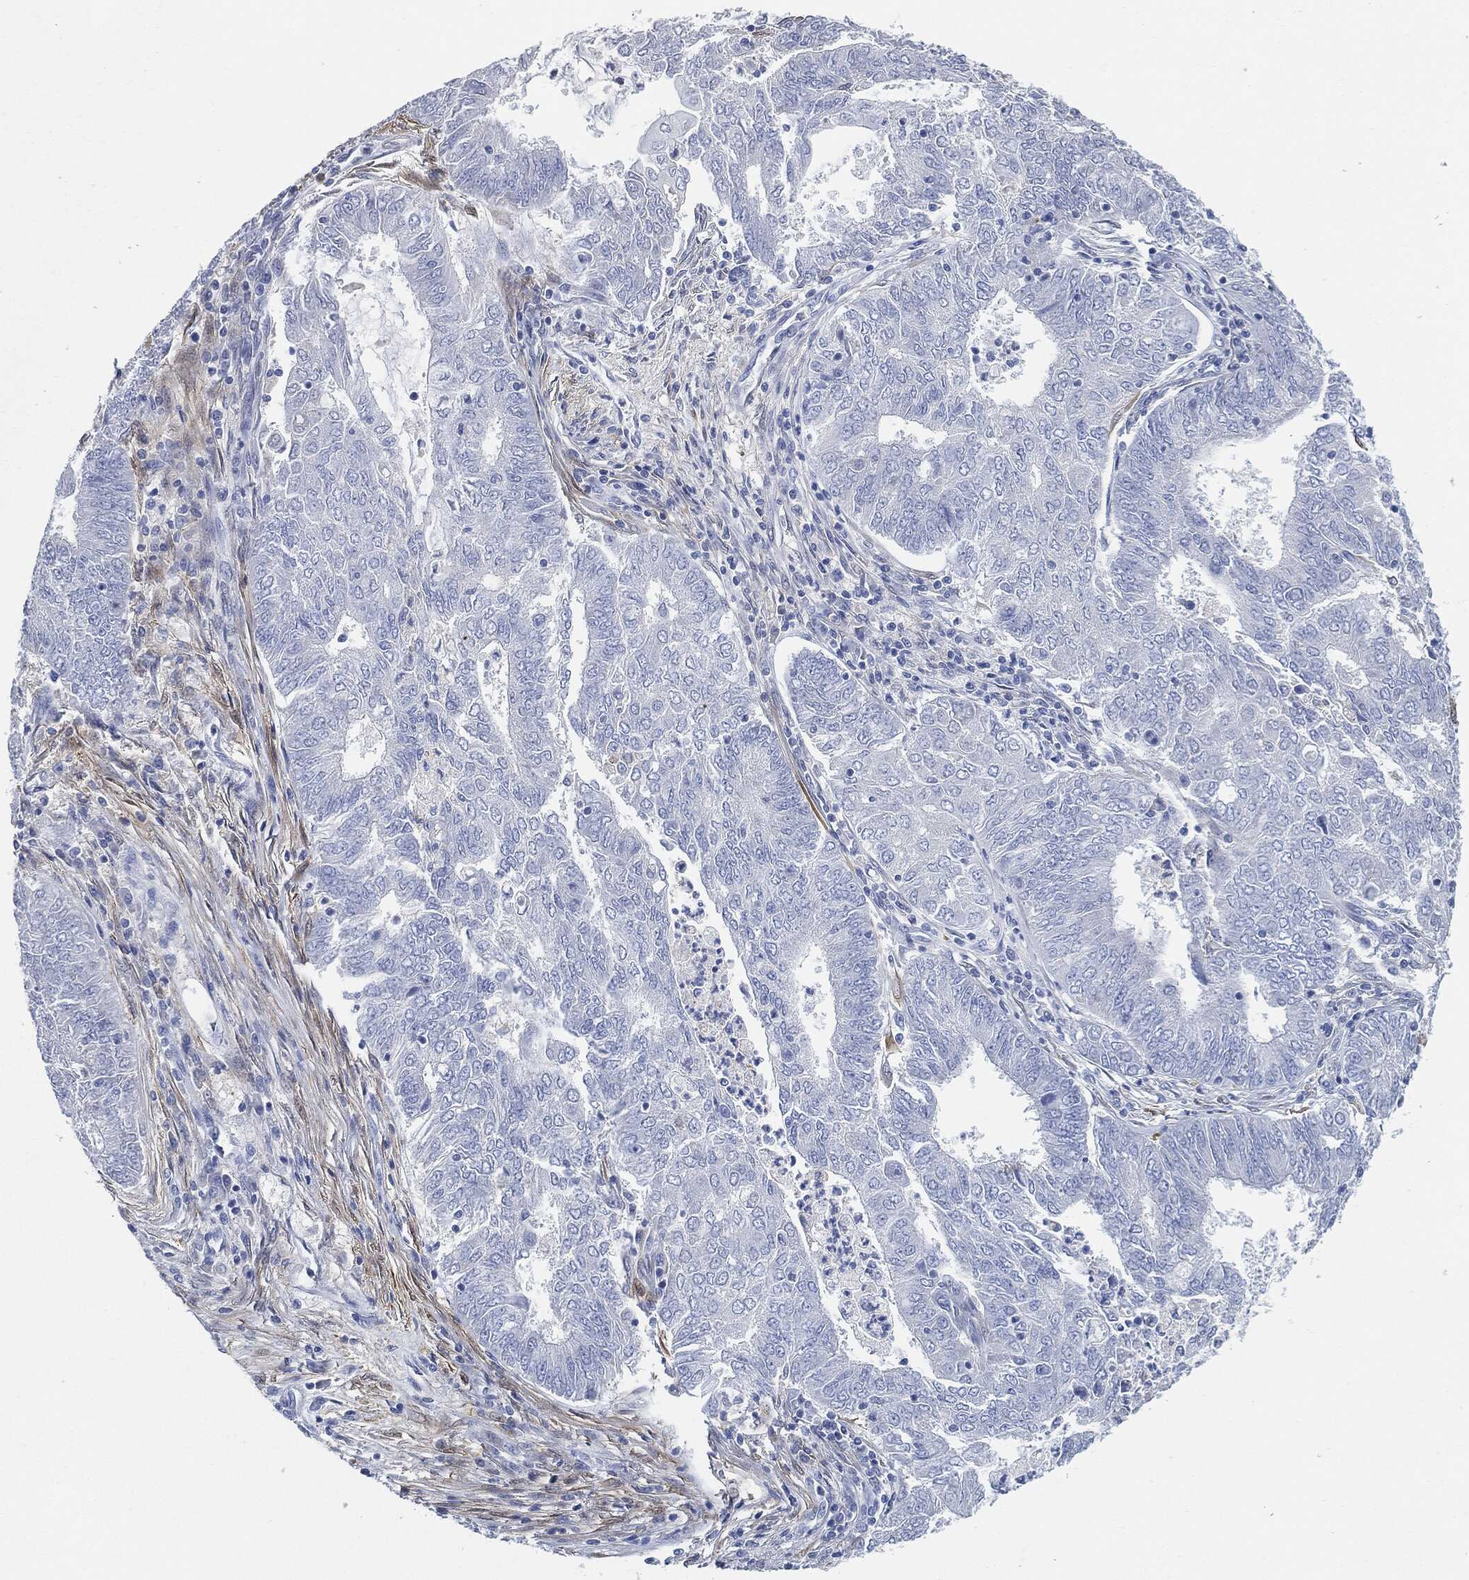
{"staining": {"intensity": "negative", "quantity": "none", "location": "none"}, "tissue": "endometrial cancer", "cell_type": "Tumor cells", "image_type": "cancer", "snomed": [{"axis": "morphology", "description": "Adenocarcinoma, NOS"}, {"axis": "topography", "description": "Endometrium"}], "caption": "This is a photomicrograph of IHC staining of endometrial adenocarcinoma, which shows no expression in tumor cells. (DAB (3,3'-diaminobenzidine) IHC, high magnification).", "gene": "TAGLN", "patient": {"sex": "female", "age": 62}}